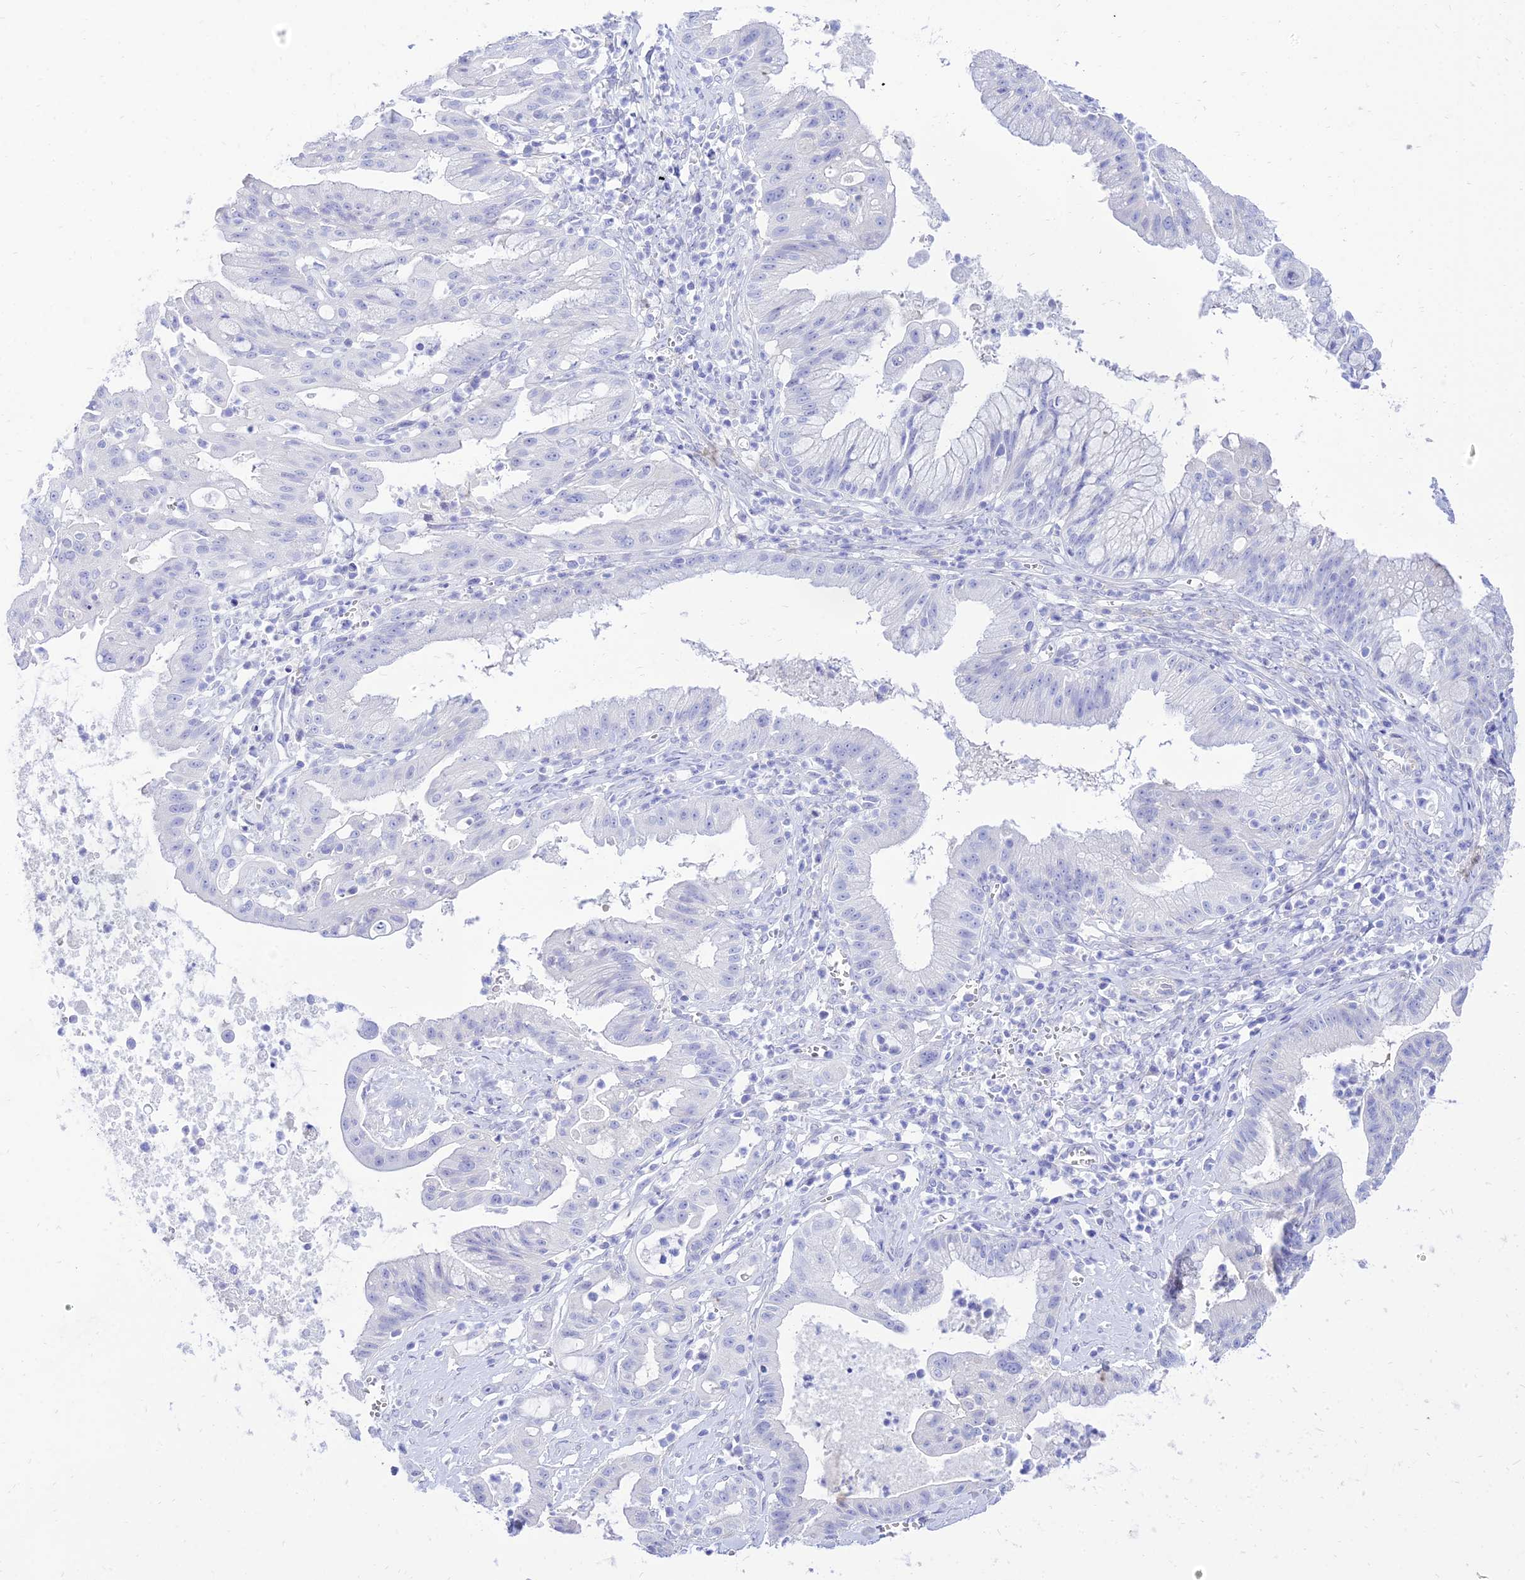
{"staining": {"intensity": "negative", "quantity": "none", "location": "none"}, "tissue": "ovarian cancer", "cell_type": "Tumor cells", "image_type": "cancer", "snomed": [{"axis": "morphology", "description": "Cystadenocarcinoma, mucinous, NOS"}, {"axis": "topography", "description": "Ovary"}], "caption": "Tumor cells are negative for protein expression in human ovarian cancer (mucinous cystadenocarcinoma).", "gene": "TAC3", "patient": {"sex": "female", "age": 70}}